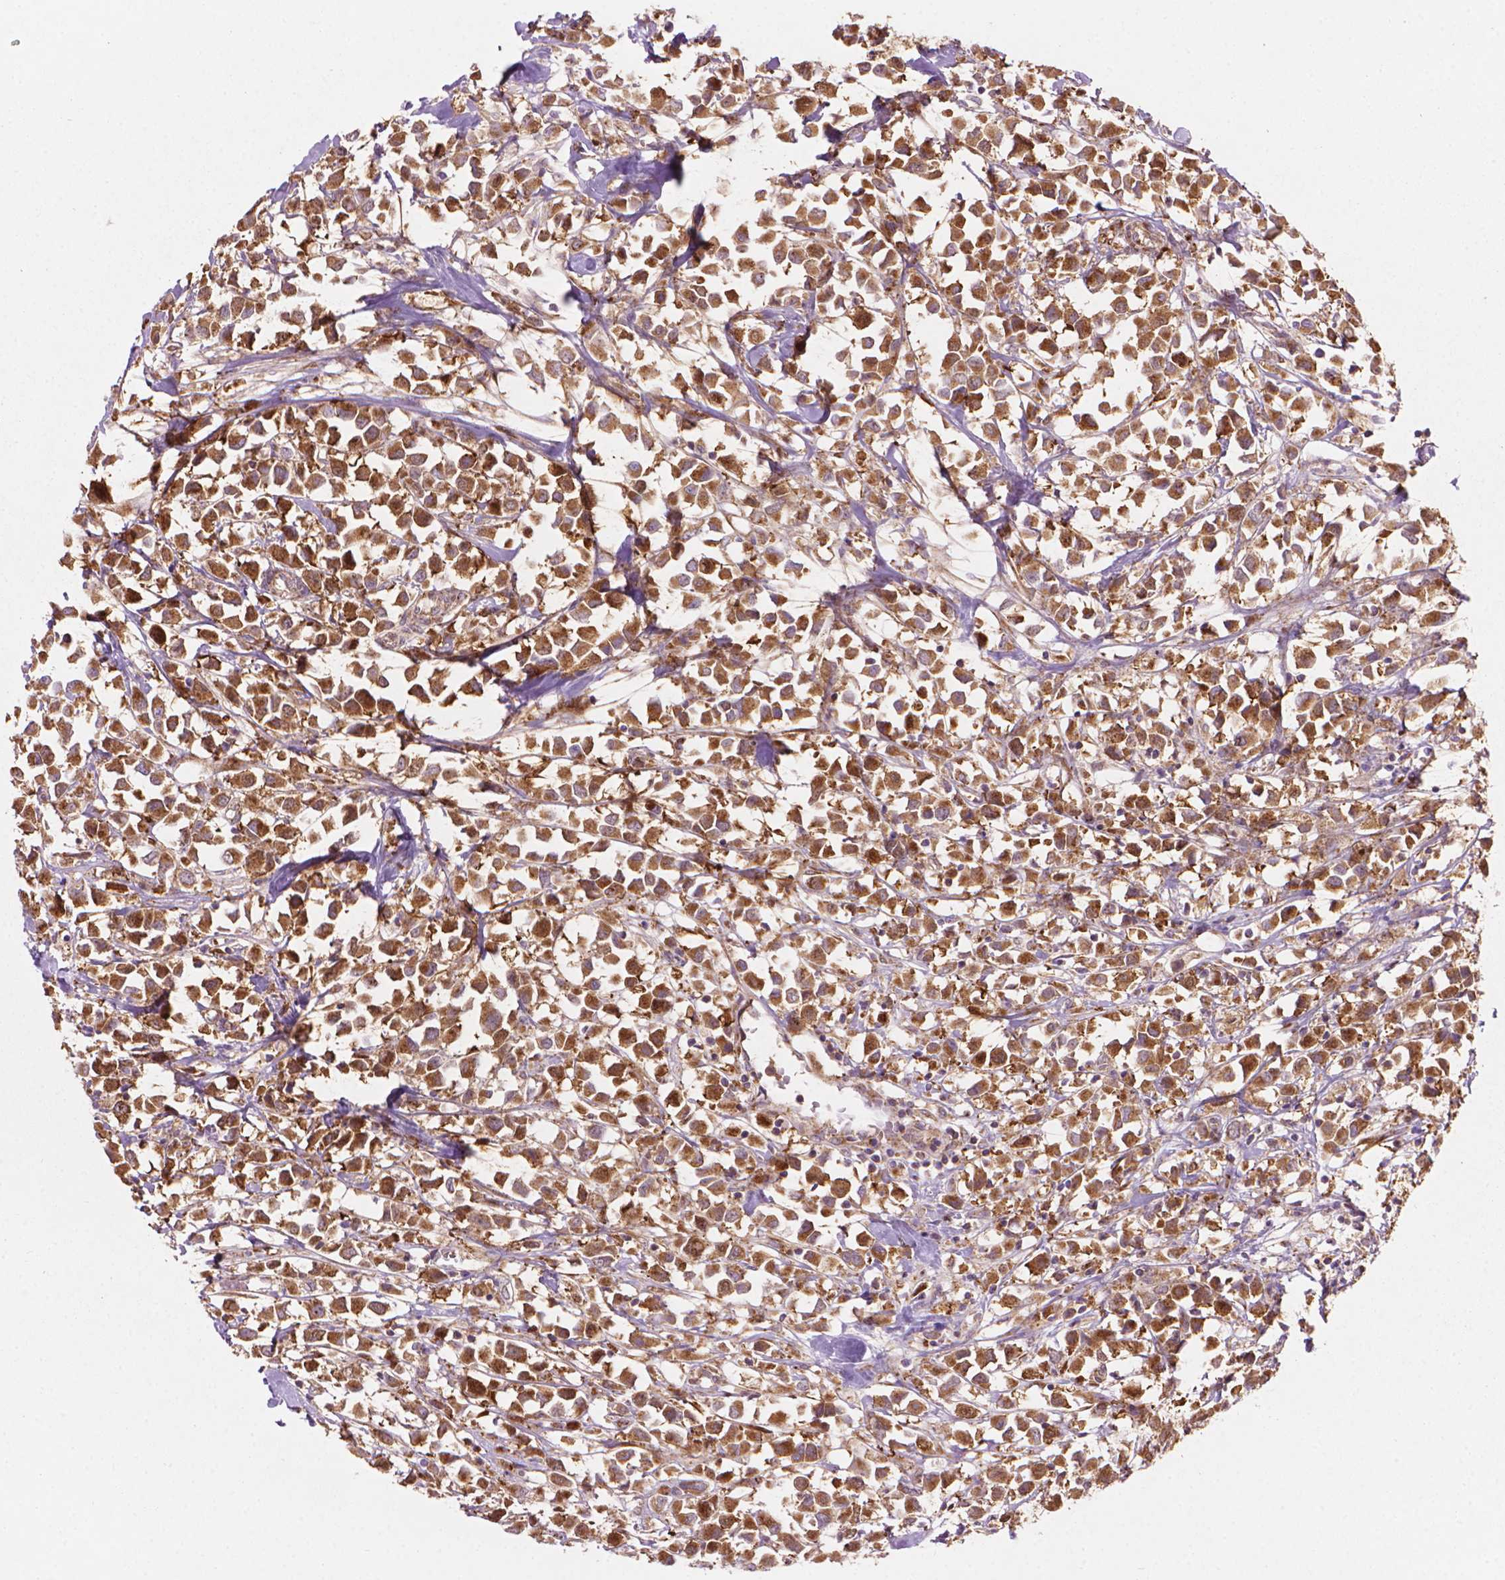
{"staining": {"intensity": "moderate", "quantity": ">75%", "location": "cytoplasmic/membranous"}, "tissue": "breast cancer", "cell_type": "Tumor cells", "image_type": "cancer", "snomed": [{"axis": "morphology", "description": "Duct carcinoma"}, {"axis": "topography", "description": "Breast"}], "caption": "Breast invasive ductal carcinoma tissue exhibits moderate cytoplasmic/membranous expression in about >75% of tumor cells The protein of interest is stained brown, and the nuclei are stained in blue (DAB (3,3'-diaminobenzidine) IHC with brightfield microscopy, high magnification).", "gene": "VARS2", "patient": {"sex": "female", "age": 61}}